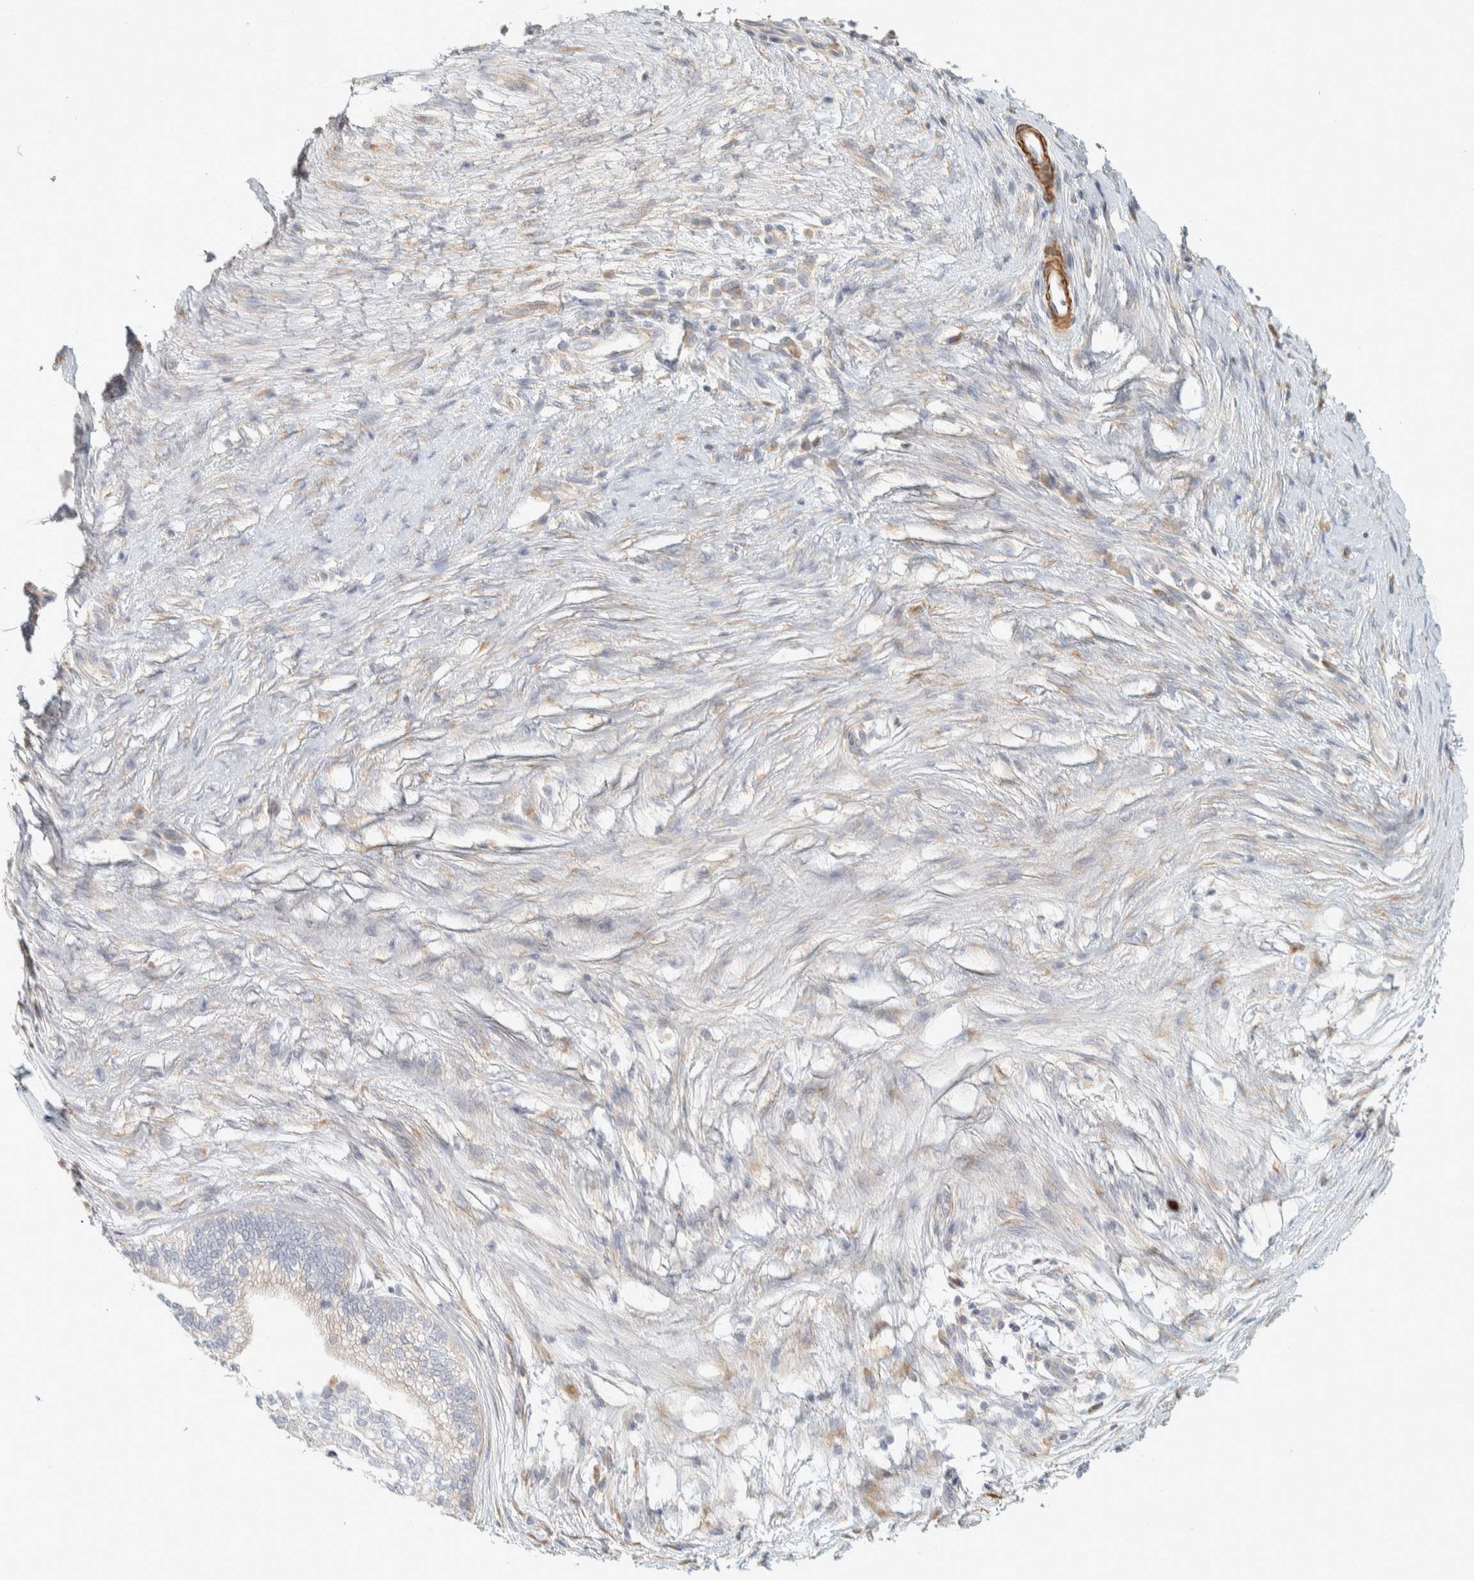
{"staining": {"intensity": "negative", "quantity": "none", "location": "none"}, "tissue": "pancreatic cancer", "cell_type": "Tumor cells", "image_type": "cancer", "snomed": [{"axis": "morphology", "description": "Adenocarcinoma, NOS"}, {"axis": "topography", "description": "Pancreas"}], "caption": "High magnification brightfield microscopy of adenocarcinoma (pancreatic) stained with DAB (3,3'-diaminobenzidine) (brown) and counterstained with hematoxylin (blue): tumor cells show no significant staining.", "gene": "CDR2", "patient": {"sex": "male", "age": 72}}